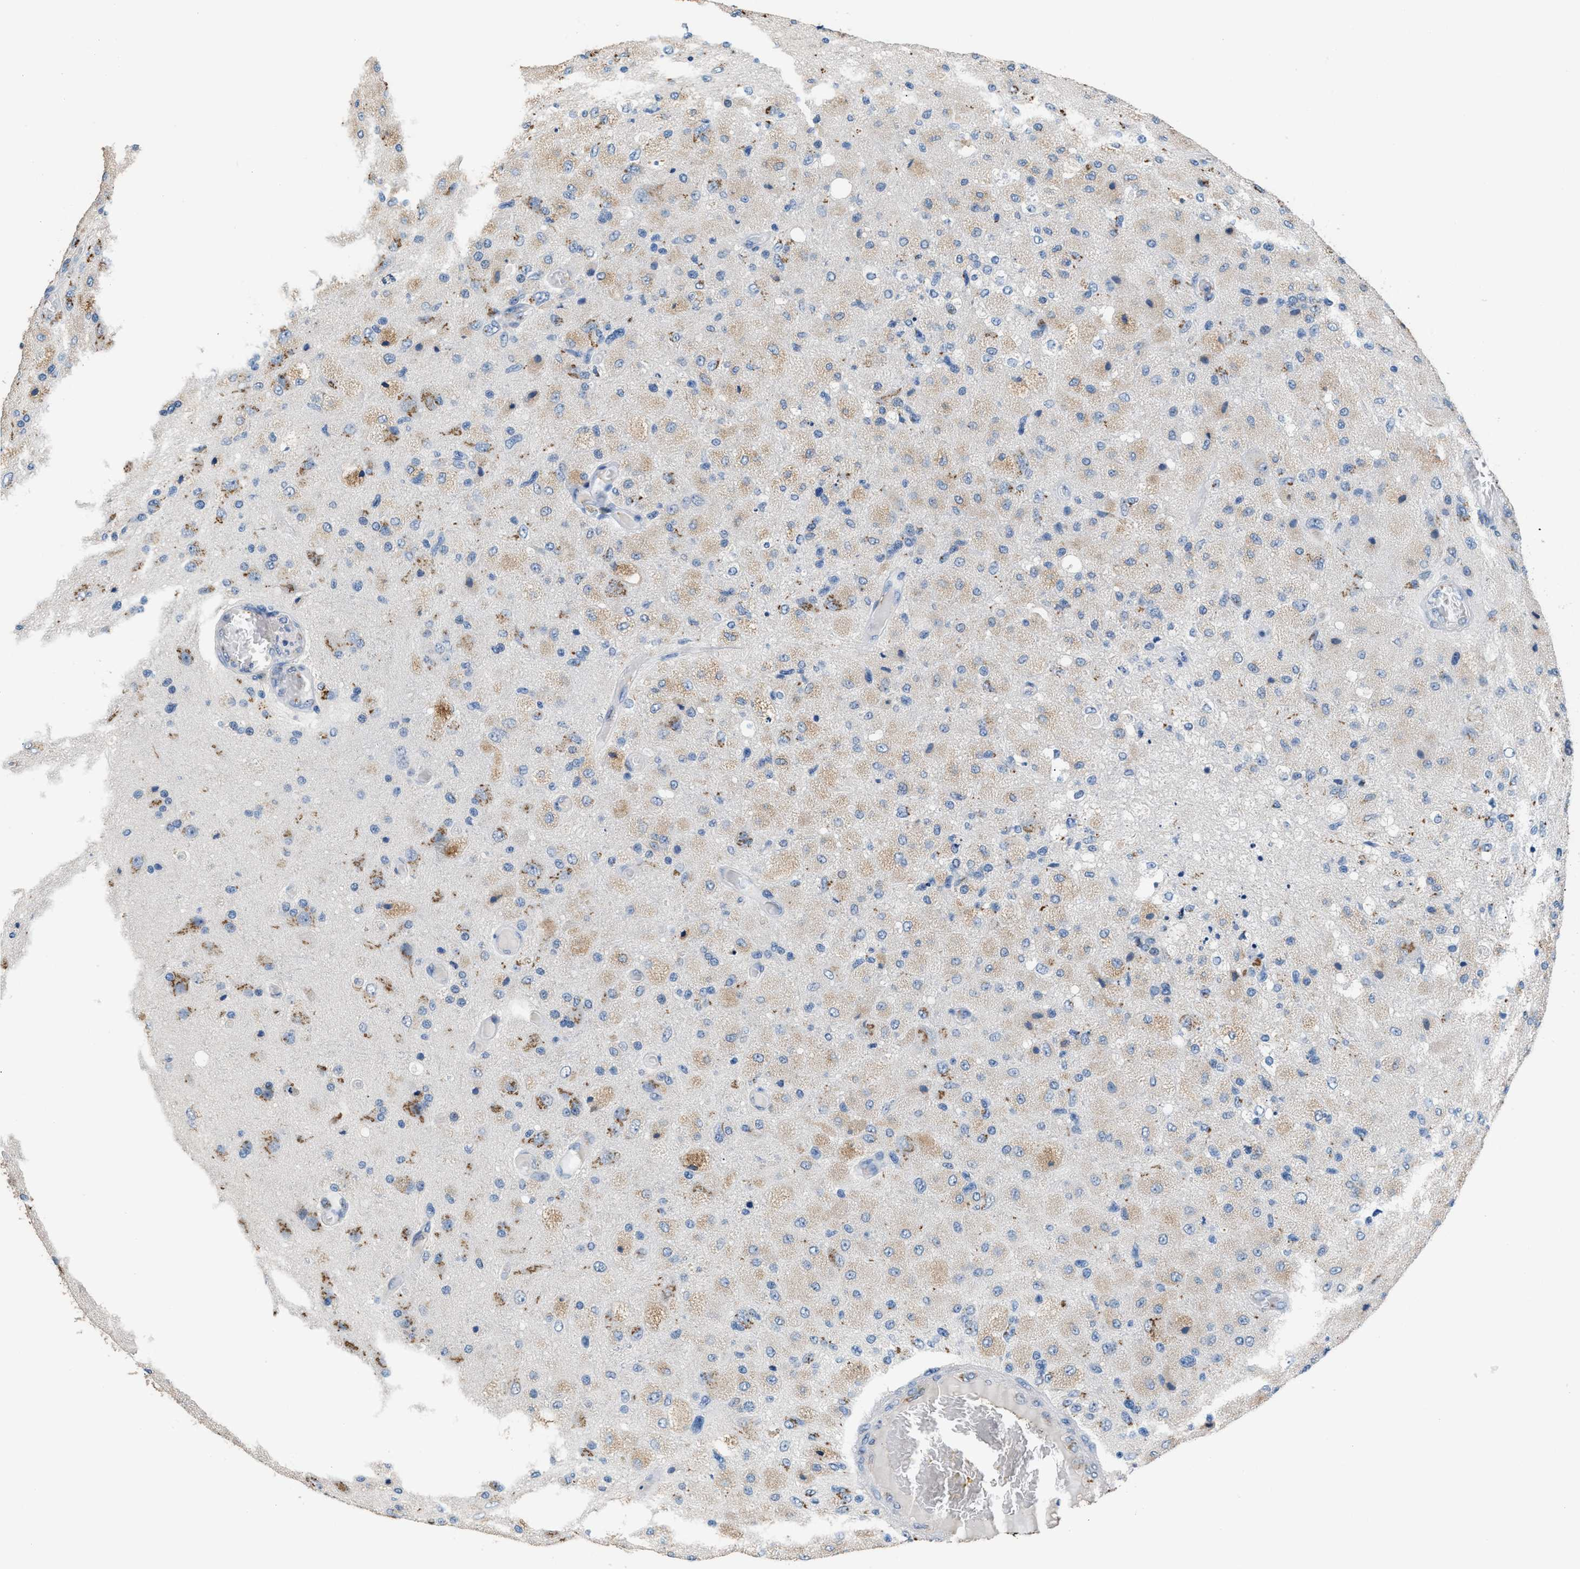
{"staining": {"intensity": "weak", "quantity": ">75%", "location": "cytoplasmic/membranous"}, "tissue": "glioma", "cell_type": "Tumor cells", "image_type": "cancer", "snomed": [{"axis": "morphology", "description": "Normal tissue, NOS"}, {"axis": "morphology", "description": "Glioma, malignant, High grade"}, {"axis": "topography", "description": "Cerebral cortex"}], "caption": "Immunohistochemical staining of human high-grade glioma (malignant) reveals low levels of weak cytoplasmic/membranous positivity in approximately >75% of tumor cells. (brown staining indicates protein expression, while blue staining denotes nuclei).", "gene": "GOLM1", "patient": {"sex": "male", "age": 77}}